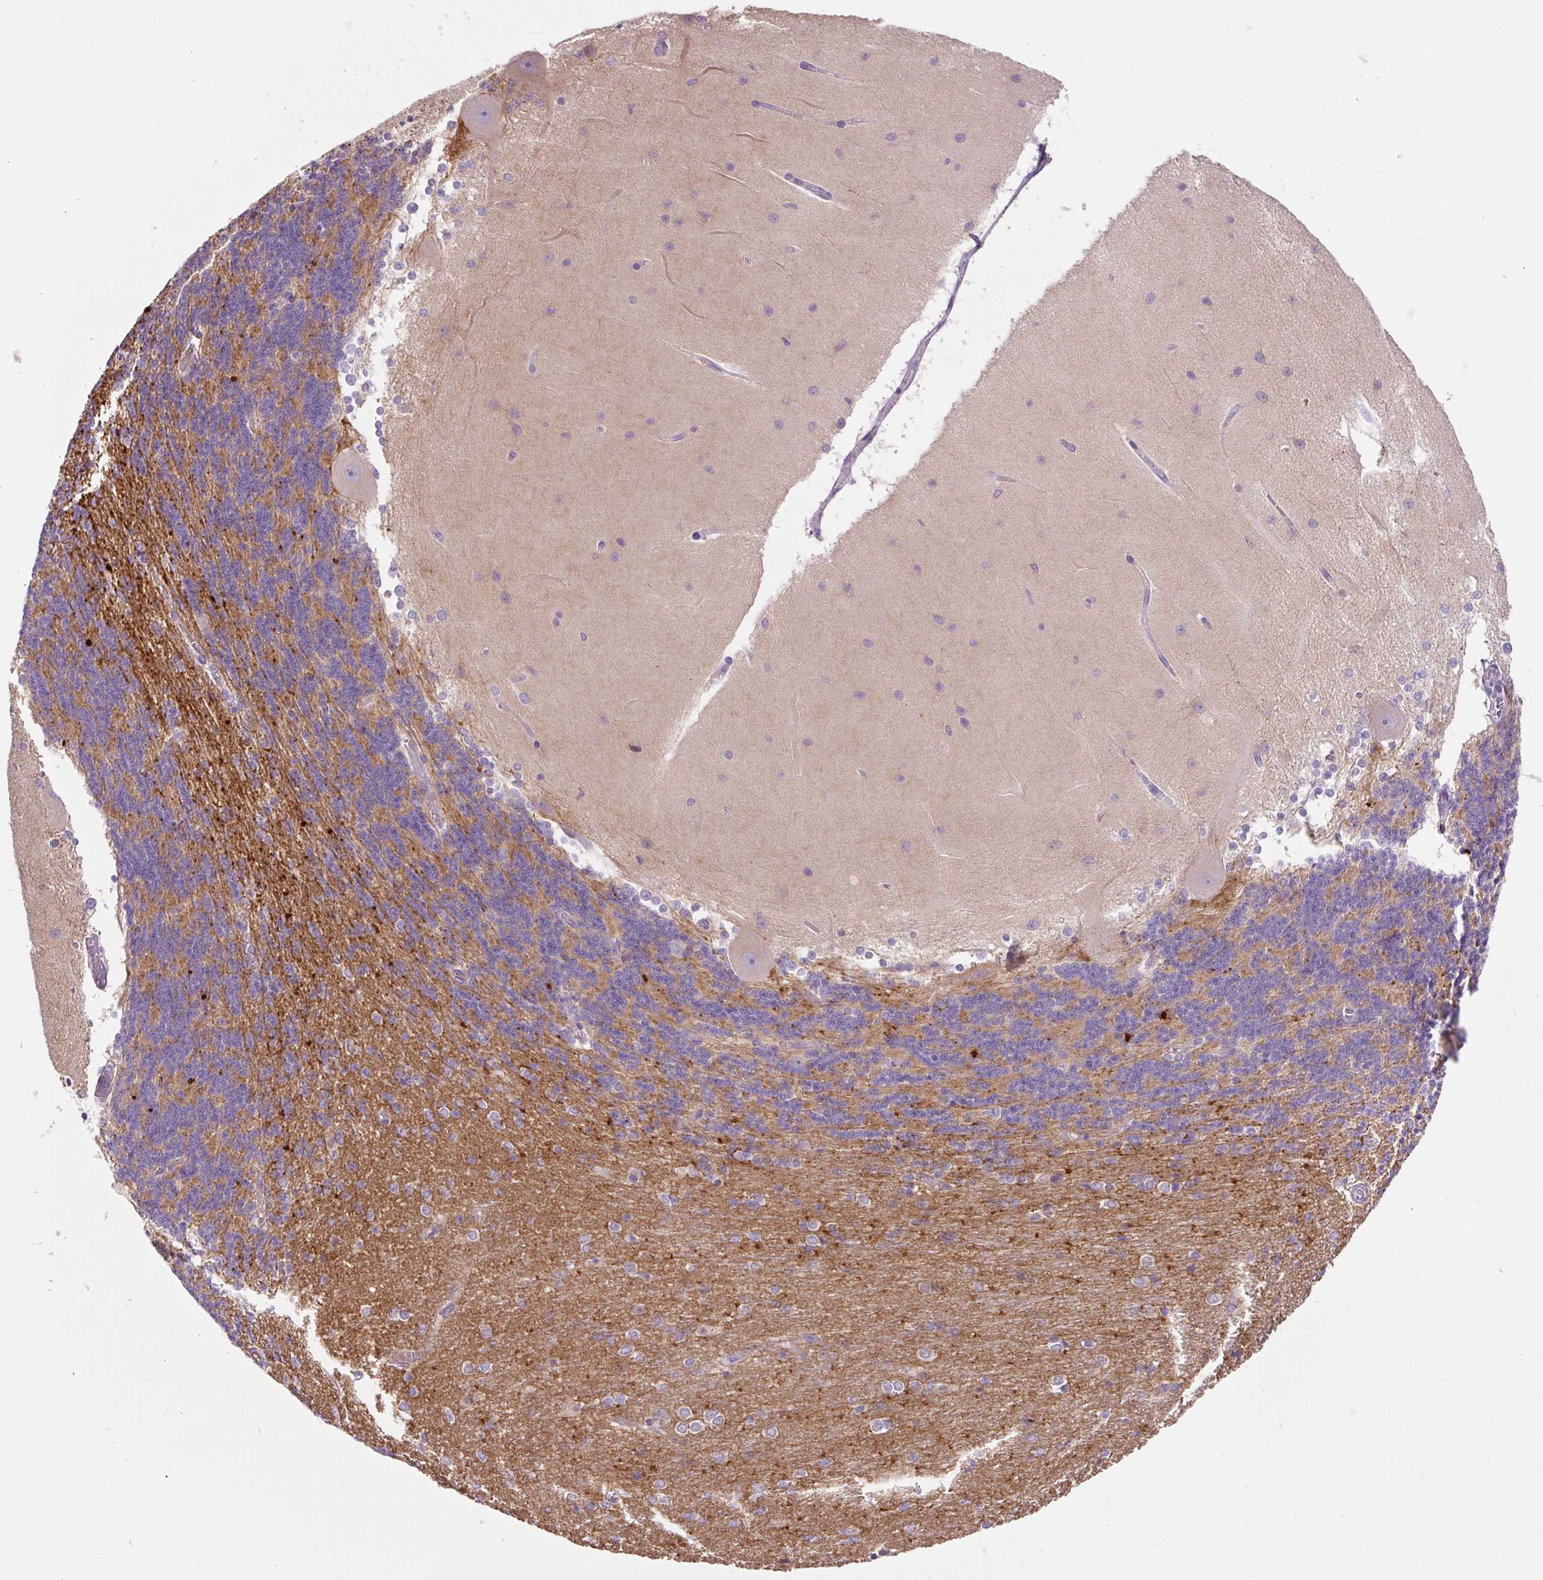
{"staining": {"intensity": "moderate", "quantity": "25%-75%", "location": "cytoplasmic/membranous"}, "tissue": "cerebellum", "cell_type": "Cells in granular layer", "image_type": "normal", "snomed": [{"axis": "morphology", "description": "Normal tissue, NOS"}, {"axis": "topography", "description": "Cerebellum"}], "caption": "Approximately 25%-75% of cells in granular layer in normal human cerebellum demonstrate moderate cytoplasmic/membranous protein positivity as visualized by brown immunohistochemical staining.", "gene": "TDRD15", "patient": {"sex": "female", "age": 54}}